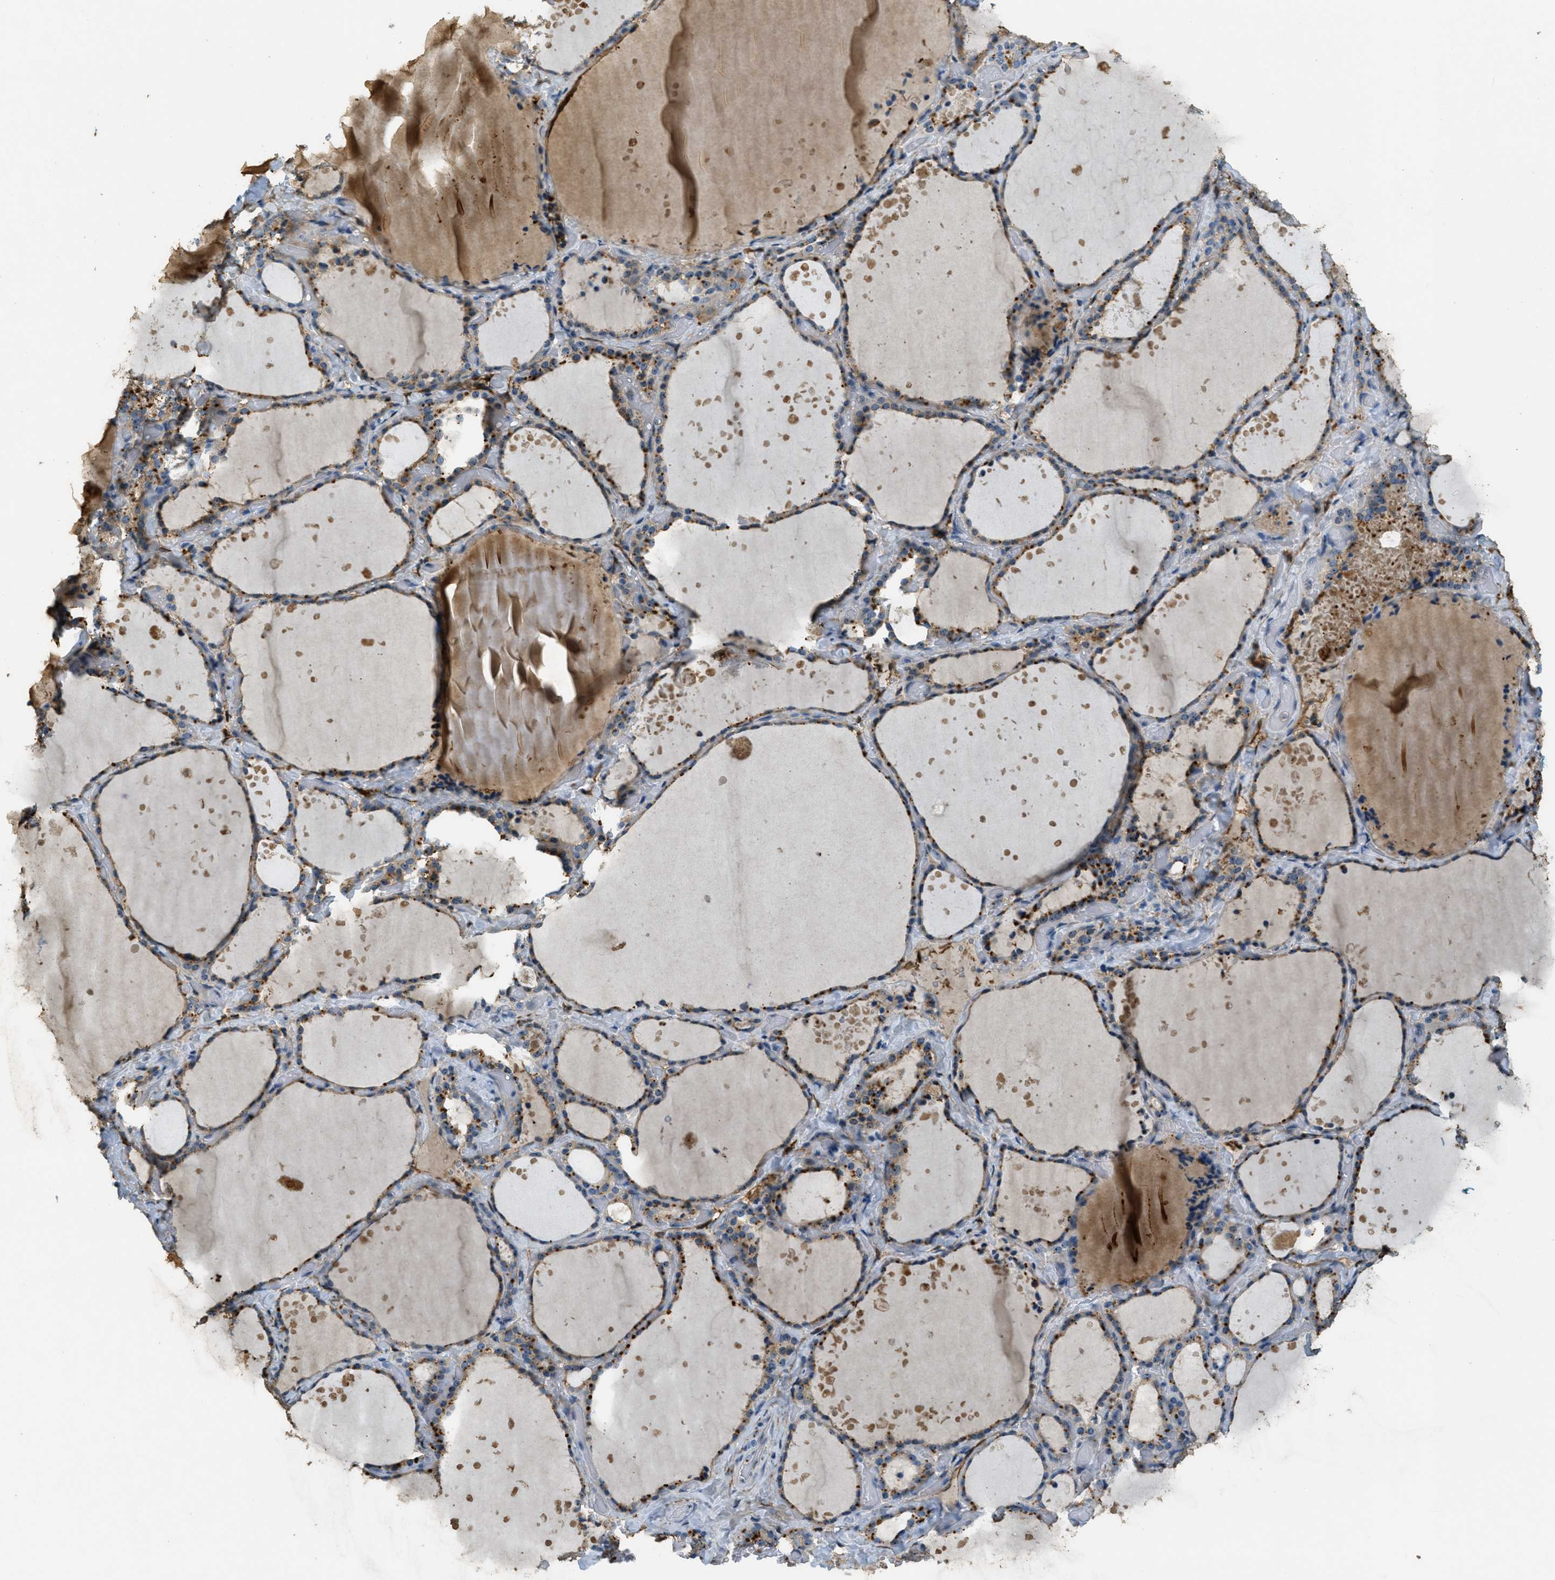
{"staining": {"intensity": "moderate", "quantity": "25%-75%", "location": "cytoplasmic/membranous,nuclear"}, "tissue": "thyroid gland", "cell_type": "Glandular cells", "image_type": "normal", "snomed": [{"axis": "morphology", "description": "Normal tissue, NOS"}, {"axis": "topography", "description": "Thyroid gland"}], "caption": "Immunohistochemistry histopathology image of benign thyroid gland: human thyroid gland stained using immunohistochemistry (IHC) displays medium levels of moderate protein expression localized specifically in the cytoplasmic/membranous,nuclear of glandular cells, appearing as a cytoplasmic/membranous,nuclear brown color.", "gene": "OSMR", "patient": {"sex": "female", "age": 44}}